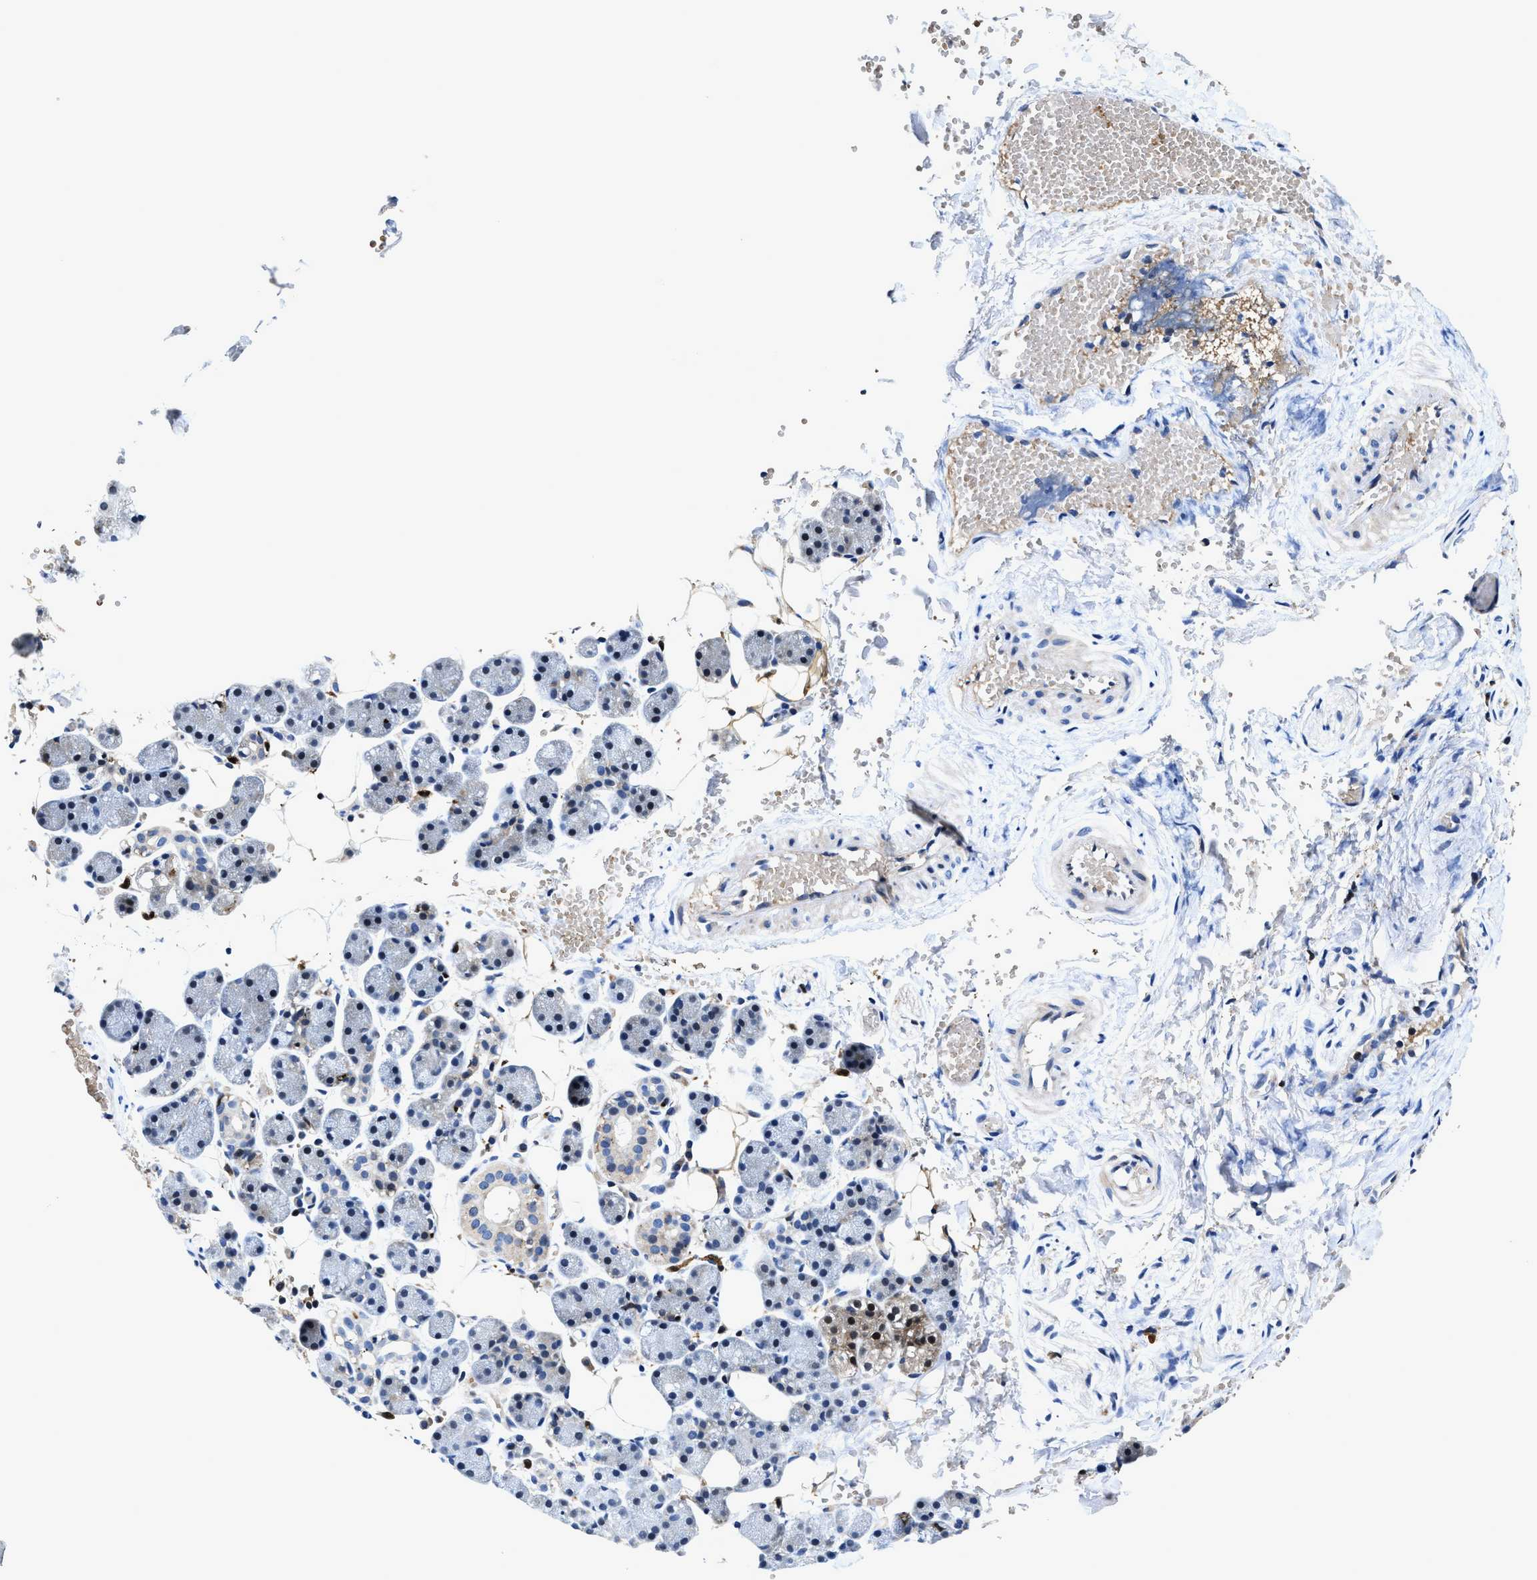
{"staining": {"intensity": "moderate", "quantity": "<25%", "location": "cytoplasmic/membranous"}, "tissue": "salivary gland", "cell_type": "Glandular cells", "image_type": "normal", "snomed": [{"axis": "morphology", "description": "Normal tissue, NOS"}, {"axis": "topography", "description": "Salivary gland"}], "caption": "IHC of unremarkable salivary gland shows low levels of moderate cytoplasmic/membranous expression in approximately <25% of glandular cells.", "gene": "RGS10", "patient": {"sex": "female", "age": 33}}